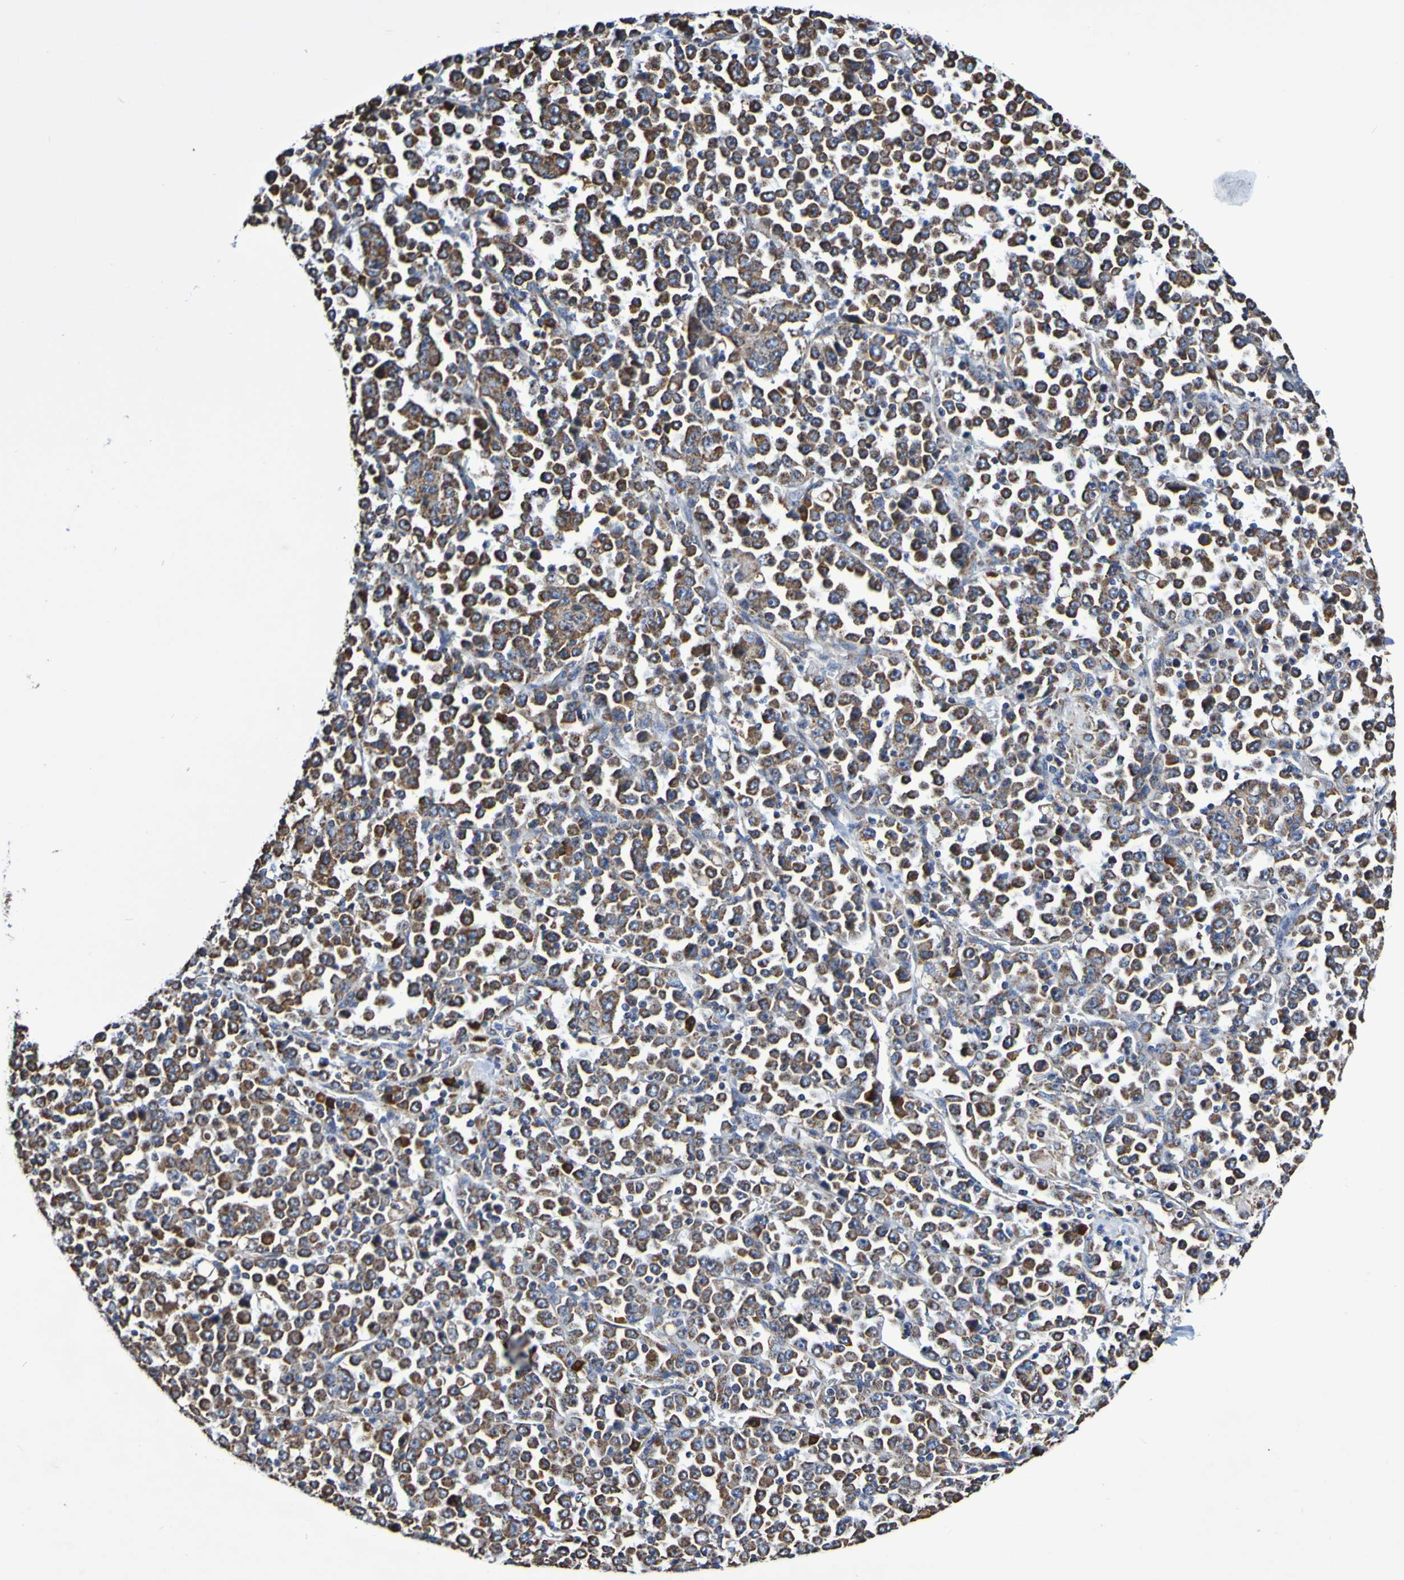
{"staining": {"intensity": "strong", "quantity": ">75%", "location": "cytoplasmic/membranous"}, "tissue": "stomach cancer", "cell_type": "Tumor cells", "image_type": "cancer", "snomed": [{"axis": "morphology", "description": "Normal tissue, NOS"}, {"axis": "morphology", "description": "Adenocarcinoma, NOS"}, {"axis": "topography", "description": "Stomach, upper"}, {"axis": "topography", "description": "Stomach"}], "caption": "A brown stain shows strong cytoplasmic/membranous positivity of a protein in adenocarcinoma (stomach) tumor cells.", "gene": "IL18R1", "patient": {"sex": "male", "age": 59}}